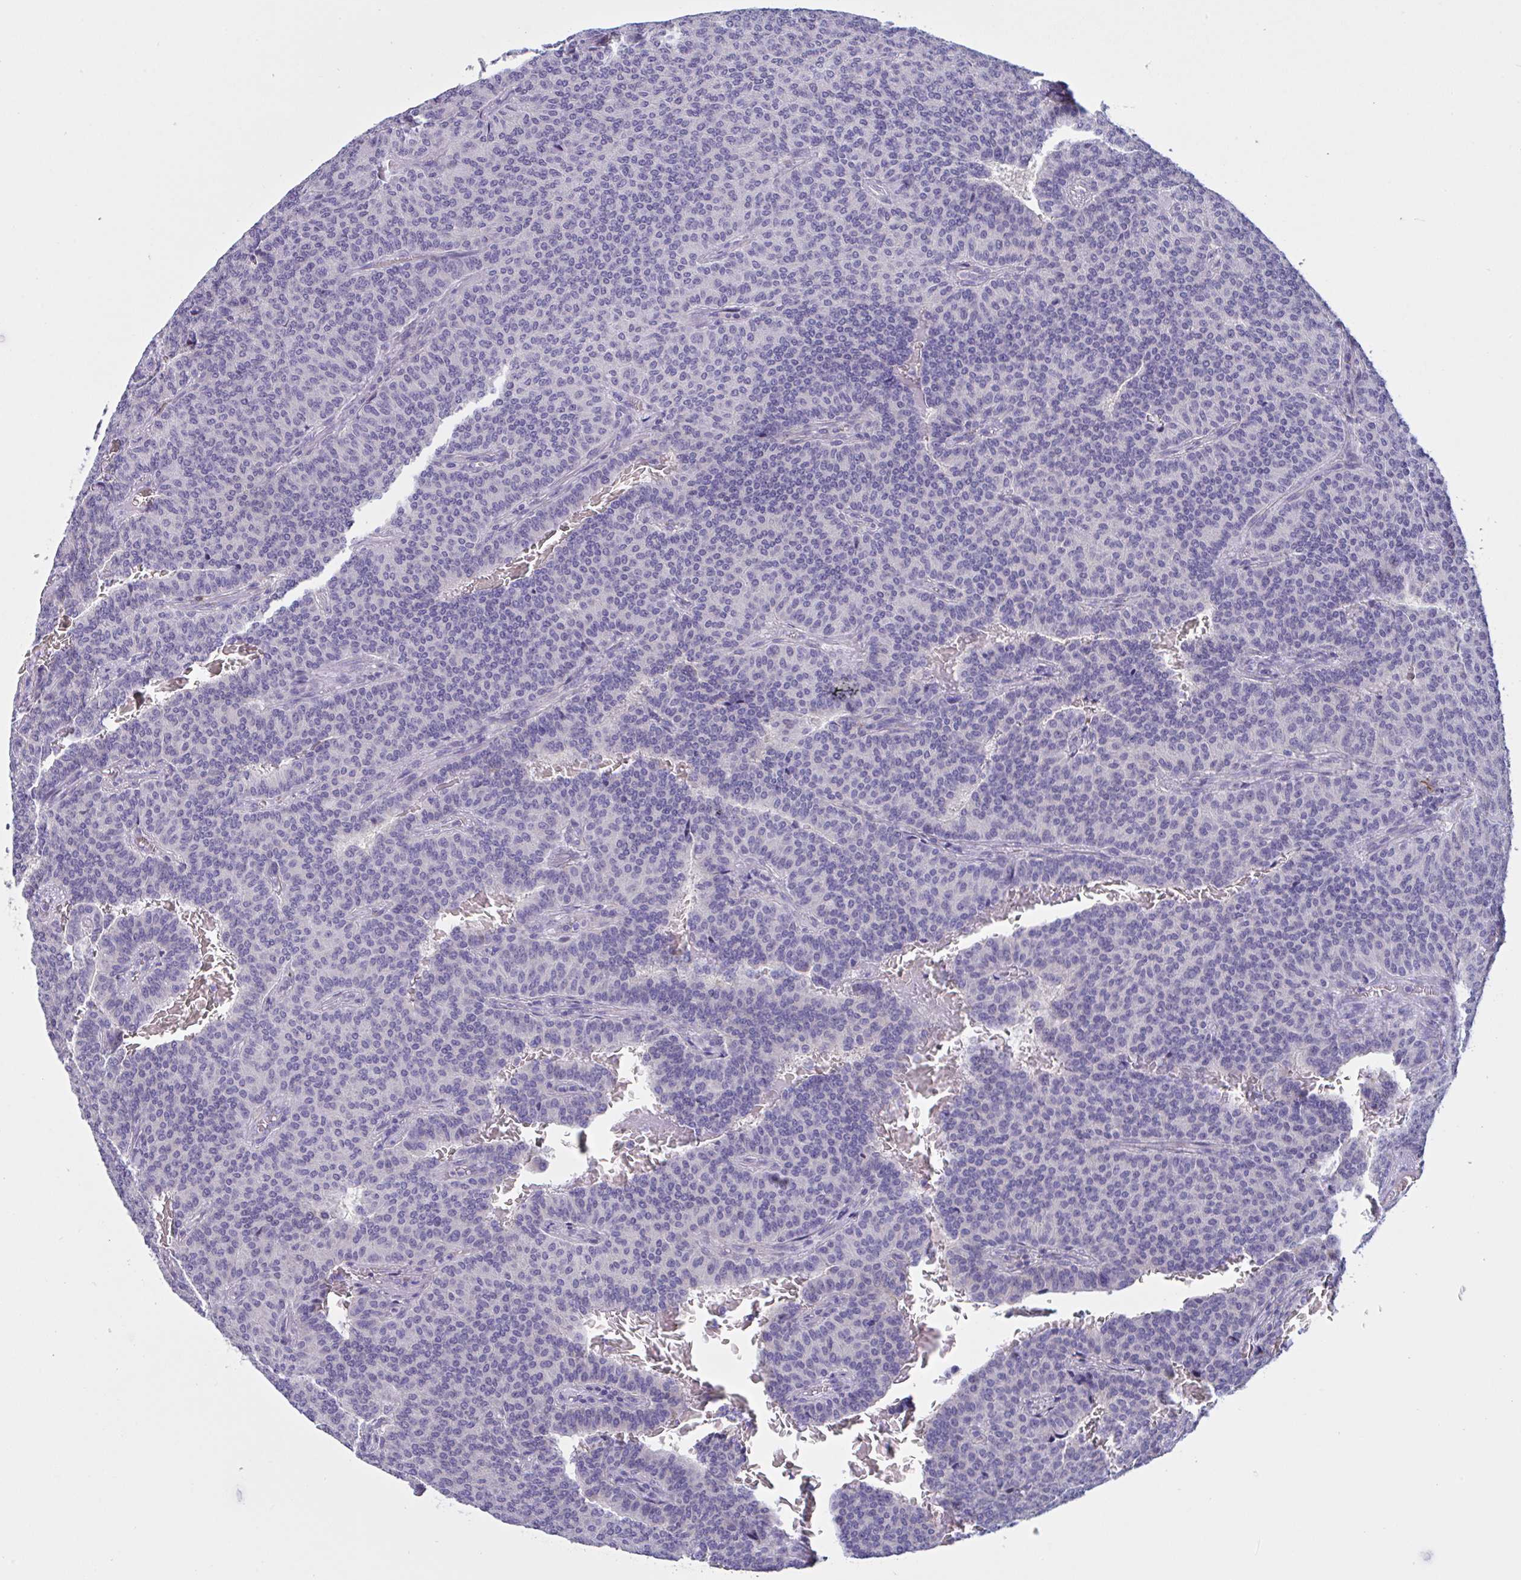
{"staining": {"intensity": "negative", "quantity": "none", "location": "none"}, "tissue": "carcinoid", "cell_type": "Tumor cells", "image_type": "cancer", "snomed": [{"axis": "morphology", "description": "Carcinoid, malignant, NOS"}, {"axis": "topography", "description": "Lung"}], "caption": "Immunohistochemistry (IHC) of human carcinoid exhibits no expression in tumor cells.", "gene": "MS4A14", "patient": {"sex": "male", "age": 61}}